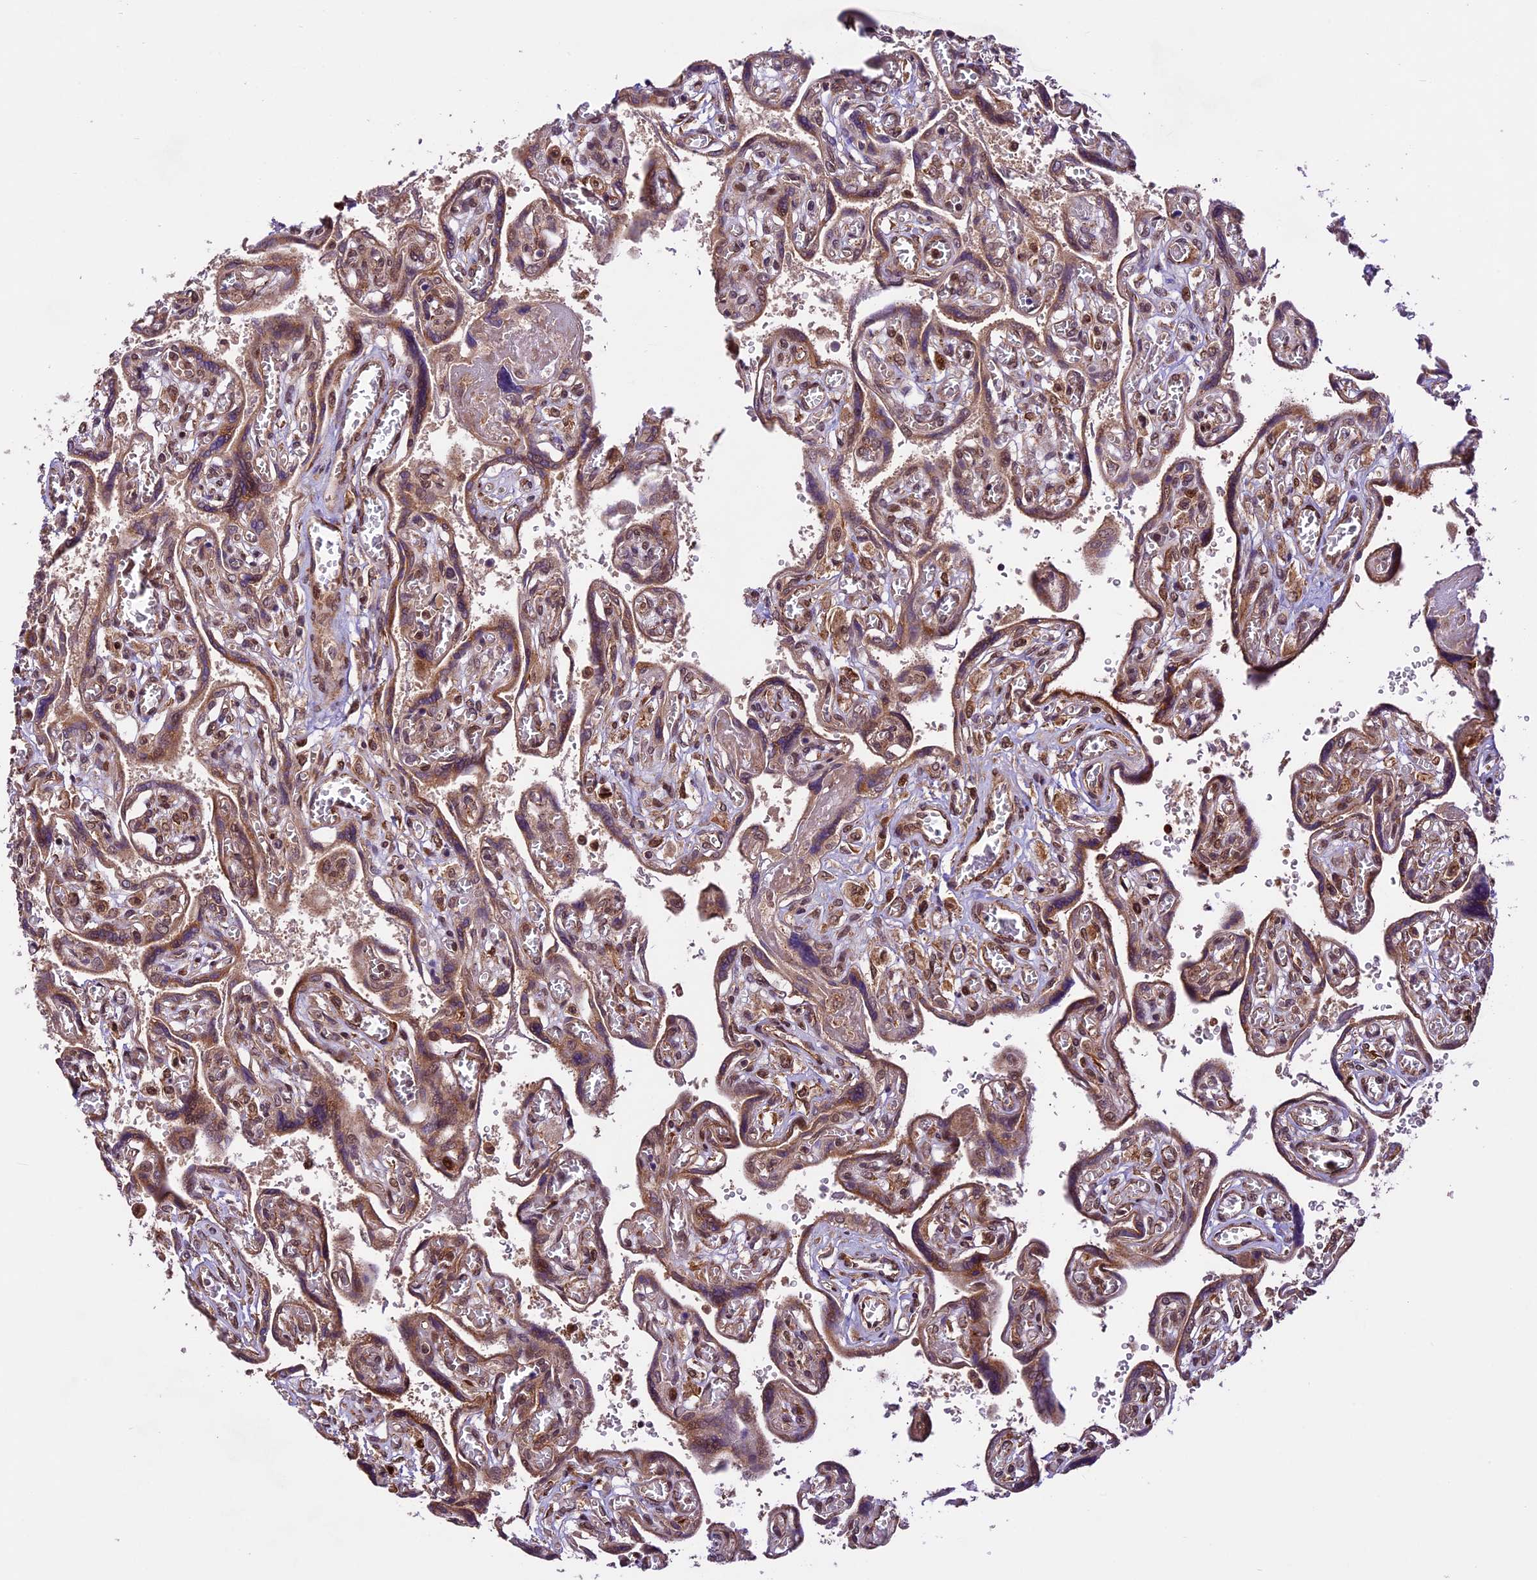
{"staining": {"intensity": "strong", "quantity": "25%-75%", "location": "cytoplasmic/membranous,nuclear"}, "tissue": "placenta", "cell_type": "Trophoblastic cells", "image_type": "normal", "snomed": [{"axis": "morphology", "description": "Normal tissue, NOS"}, {"axis": "topography", "description": "Placenta"}], "caption": "Immunohistochemistry (IHC) image of benign placenta: placenta stained using immunohistochemistry reveals high levels of strong protein expression localized specifically in the cytoplasmic/membranous,nuclear of trophoblastic cells, appearing as a cytoplasmic/membranous,nuclear brown color.", "gene": "DHX38", "patient": {"sex": "female", "age": 39}}